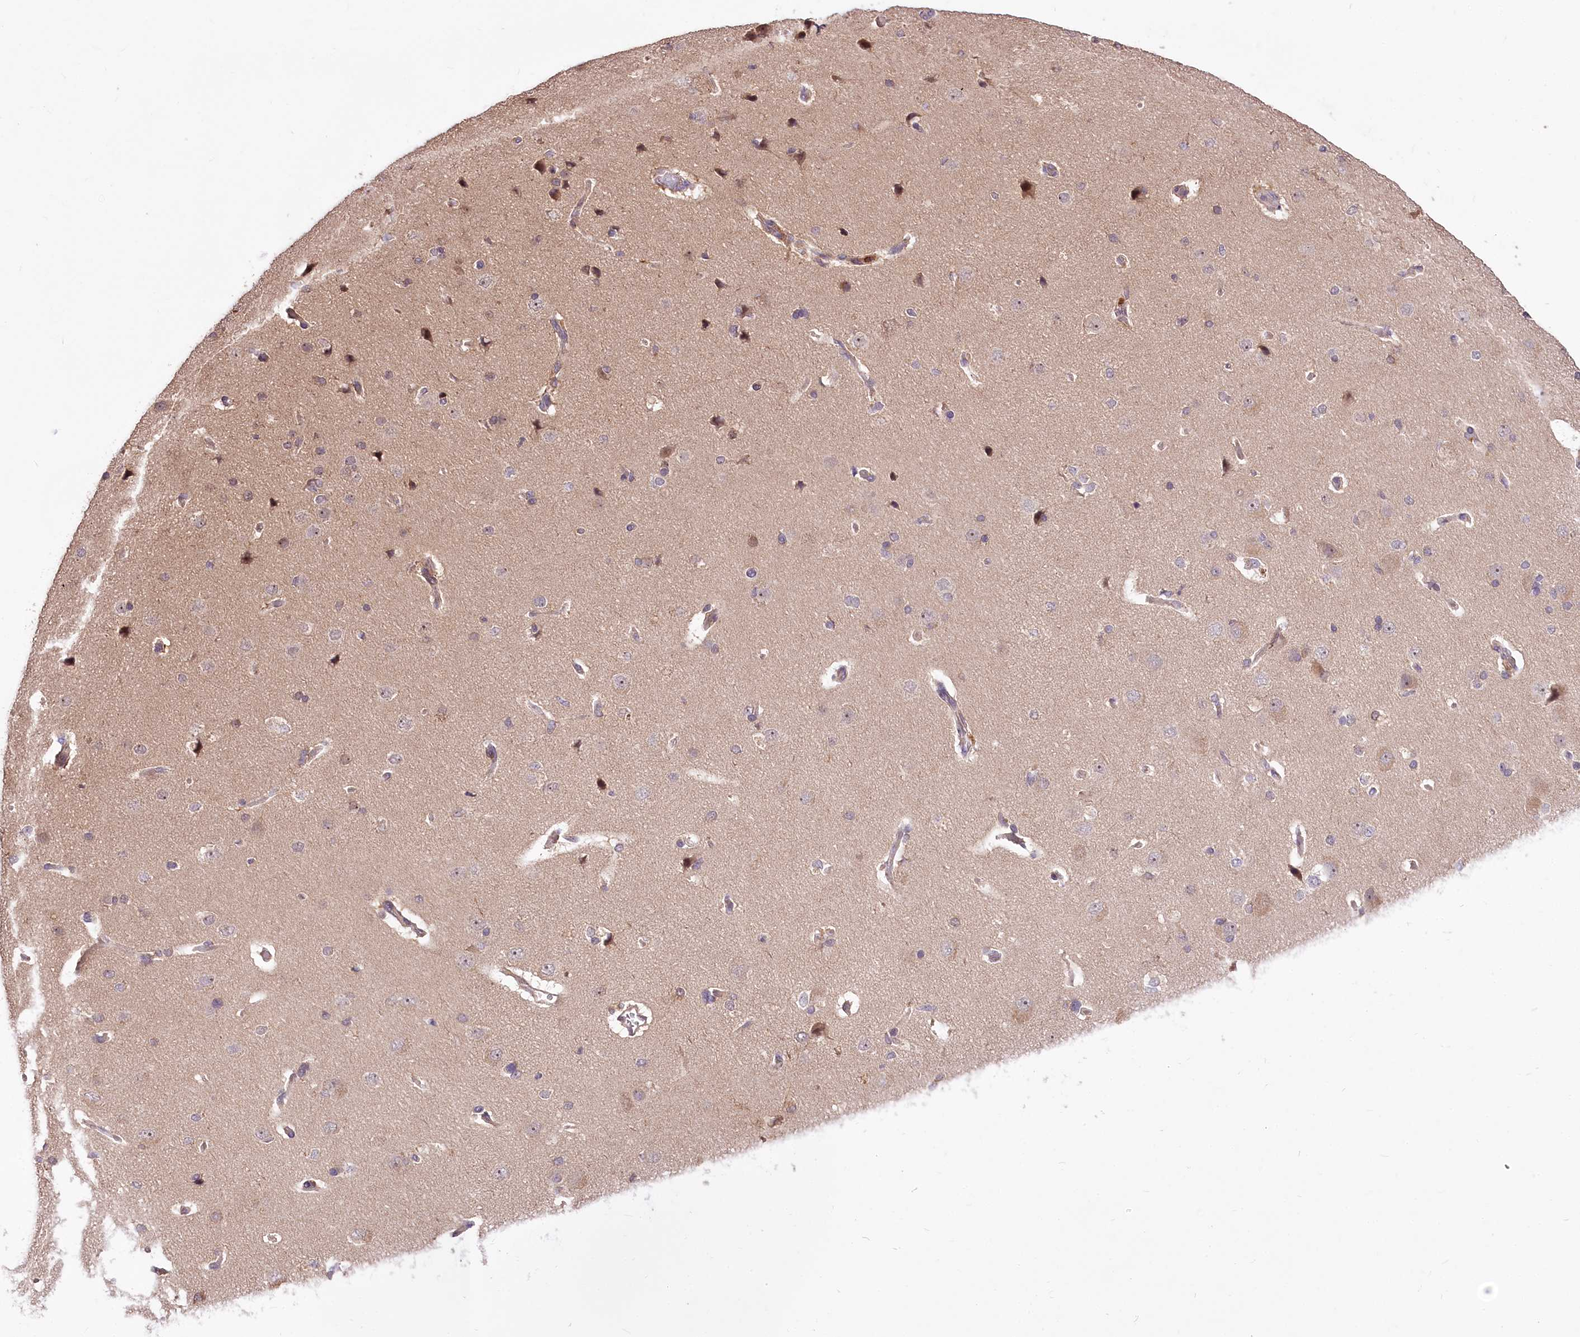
{"staining": {"intensity": "negative", "quantity": "none", "location": "none"}, "tissue": "cerebral cortex", "cell_type": "Endothelial cells", "image_type": "normal", "snomed": [{"axis": "morphology", "description": "Normal tissue, NOS"}, {"axis": "topography", "description": "Cerebral cortex"}], "caption": "This image is of unremarkable cerebral cortex stained with immunohistochemistry (IHC) to label a protein in brown with the nuclei are counter-stained blue. There is no staining in endothelial cells. (IHC, brightfield microscopy, high magnification).", "gene": "SERGEF", "patient": {"sex": "male", "age": 62}}